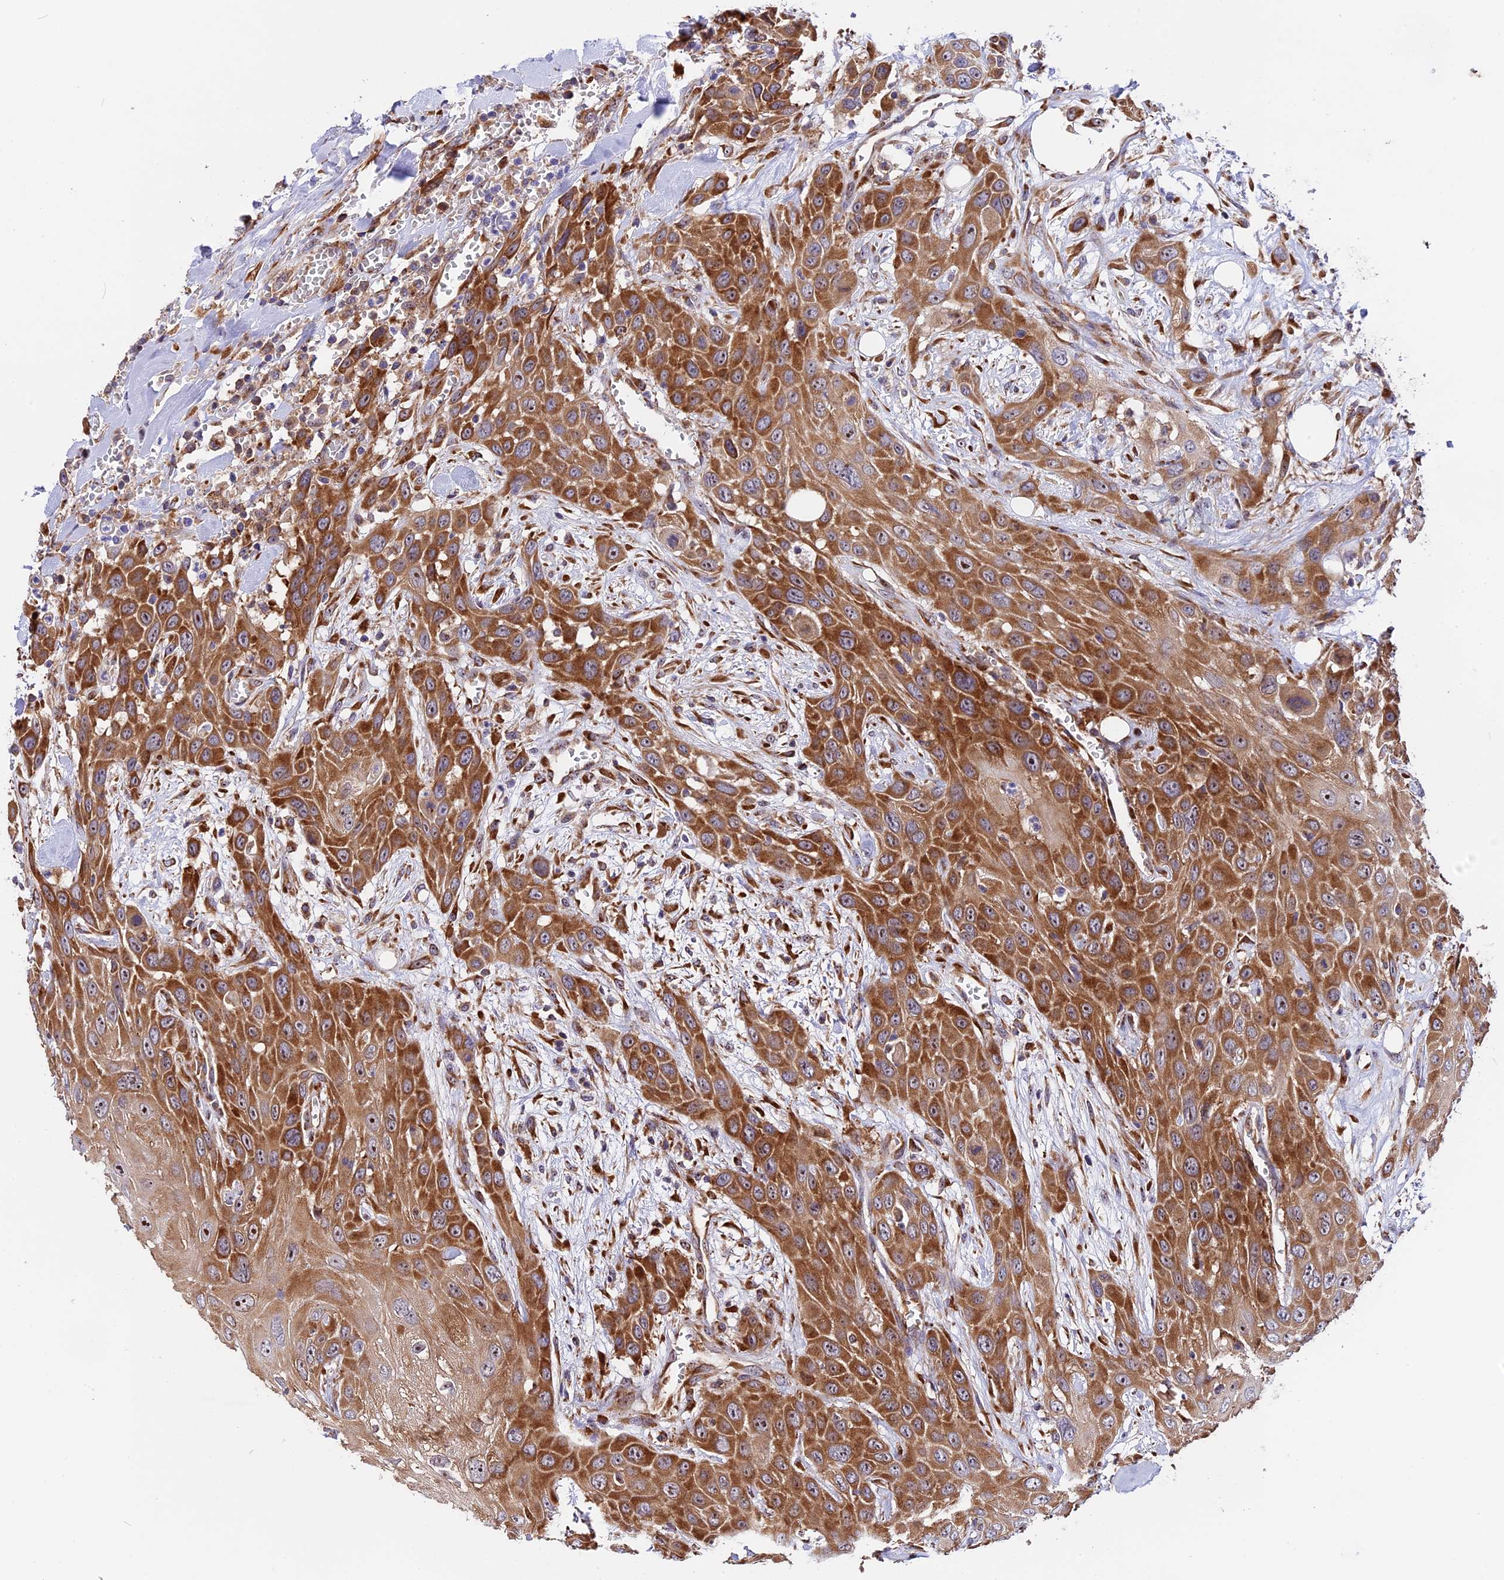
{"staining": {"intensity": "moderate", "quantity": ">75%", "location": "cytoplasmic/membranous"}, "tissue": "head and neck cancer", "cell_type": "Tumor cells", "image_type": "cancer", "snomed": [{"axis": "morphology", "description": "Squamous cell carcinoma, NOS"}, {"axis": "topography", "description": "Head-Neck"}], "caption": "Immunohistochemical staining of human head and neck cancer (squamous cell carcinoma) exhibits moderate cytoplasmic/membranous protein expression in approximately >75% of tumor cells.", "gene": "GNPTAB", "patient": {"sex": "male", "age": 81}}